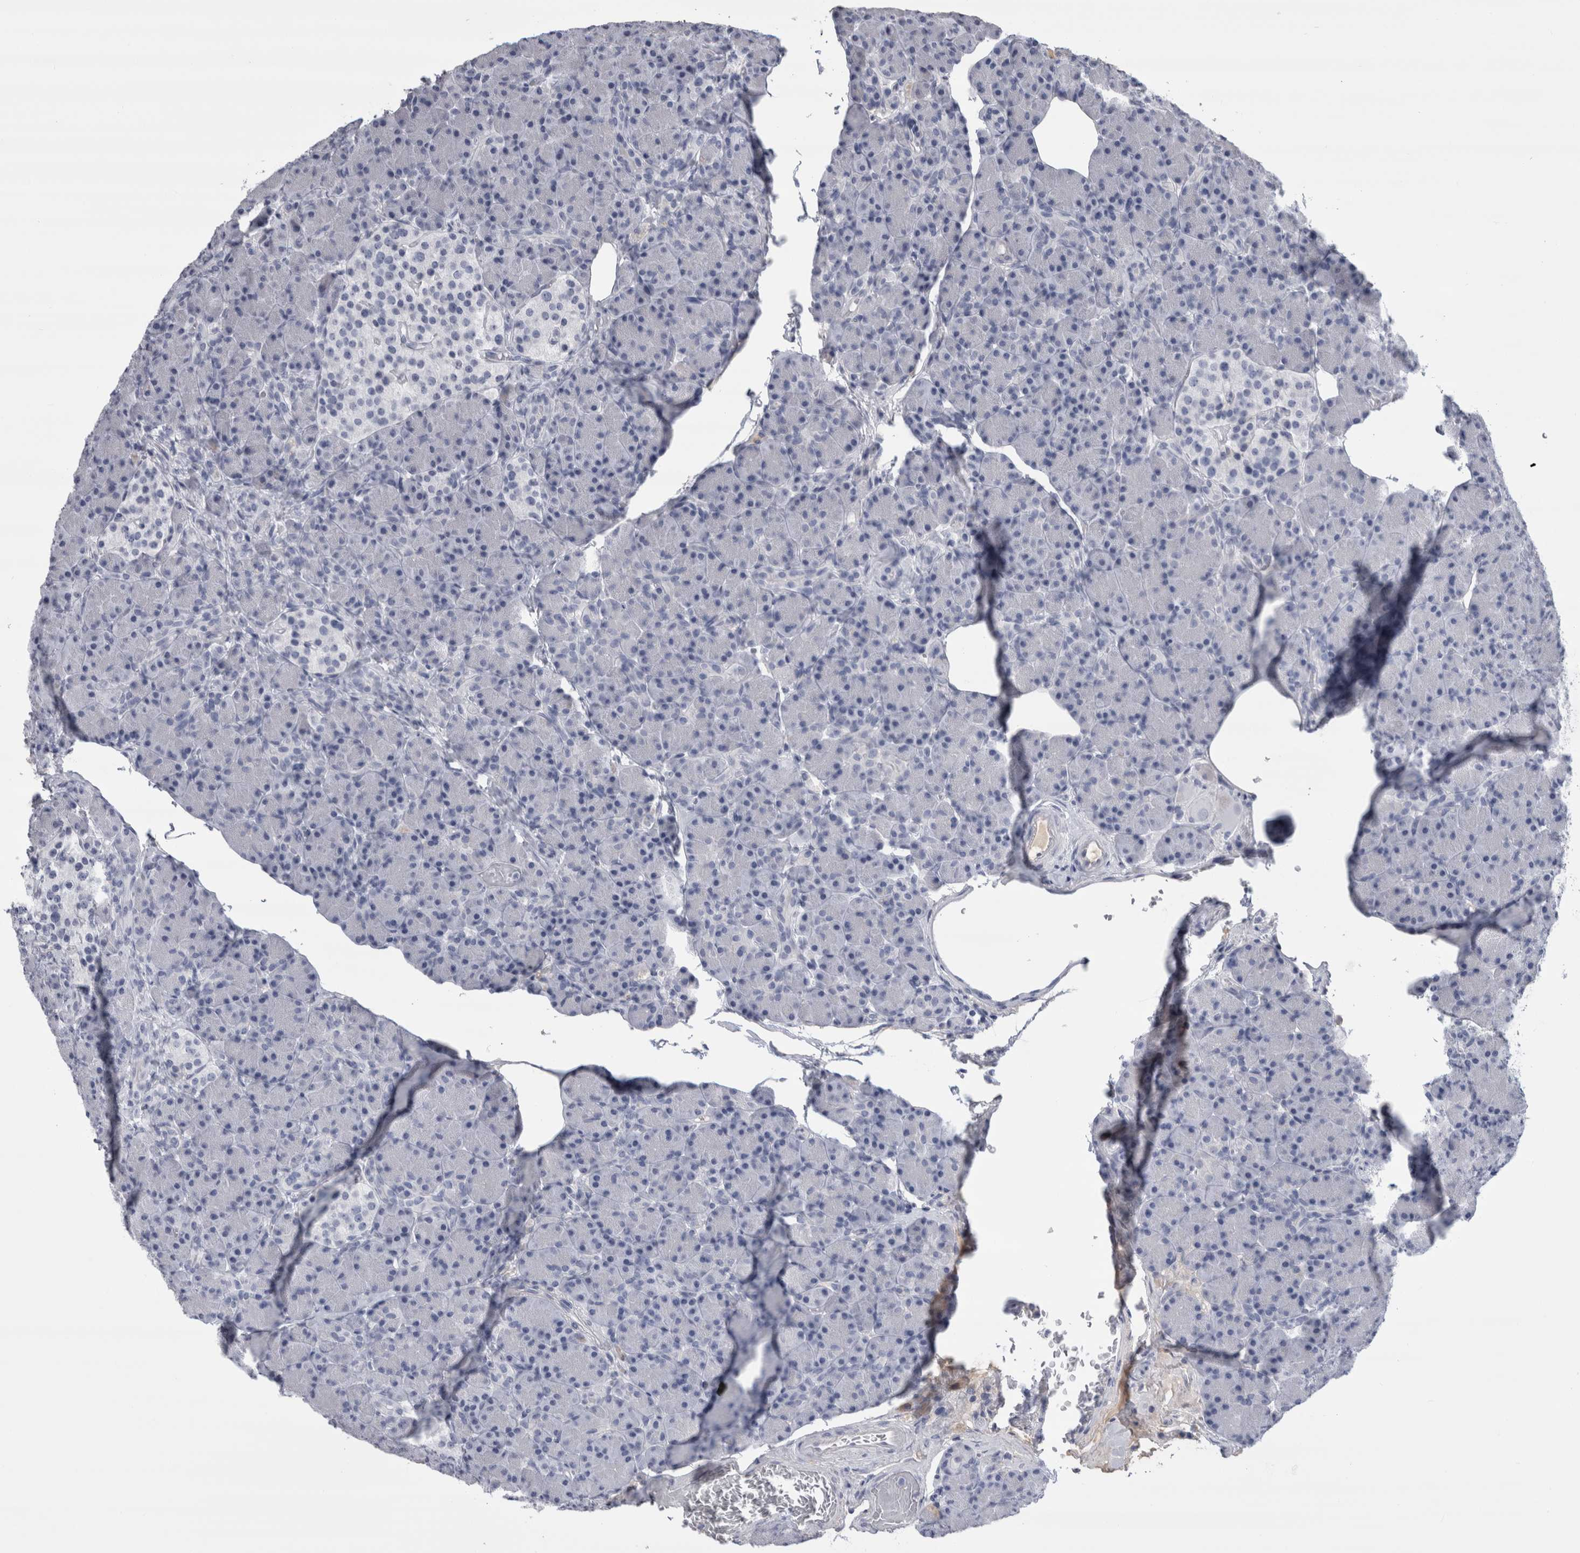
{"staining": {"intensity": "negative", "quantity": "none", "location": "none"}, "tissue": "pancreas", "cell_type": "Exocrine glandular cells", "image_type": "normal", "snomed": [{"axis": "morphology", "description": "Normal tissue, NOS"}, {"axis": "topography", "description": "Pancreas"}], "caption": "Immunohistochemistry (IHC) micrograph of benign pancreas: human pancreas stained with DAB (3,3'-diaminobenzidine) demonstrates no significant protein positivity in exocrine glandular cells.", "gene": "PAX5", "patient": {"sex": "female", "age": 43}}